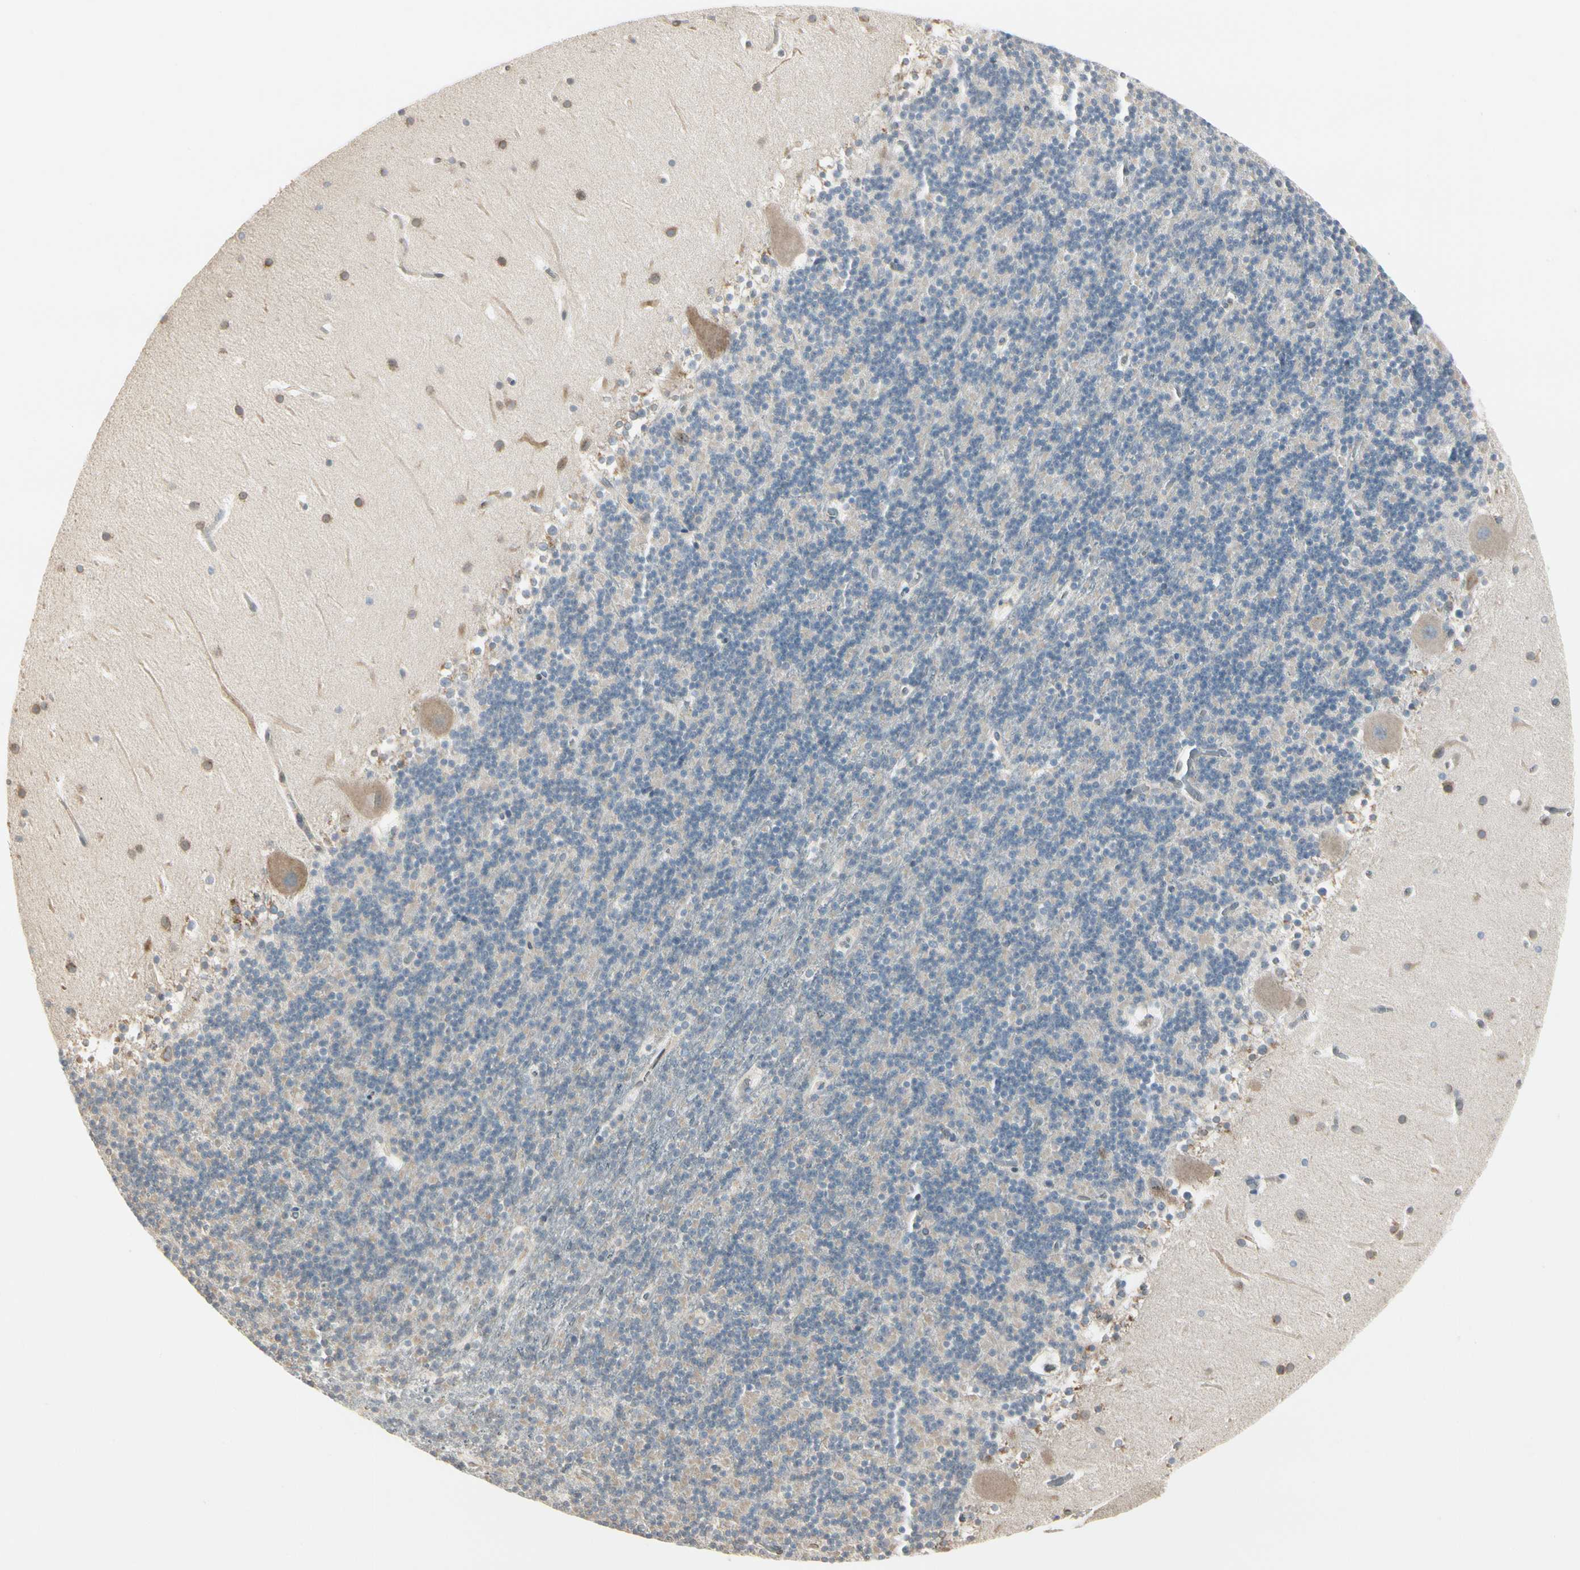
{"staining": {"intensity": "negative", "quantity": "none", "location": "none"}, "tissue": "cerebellum", "cell_type": "Cells in granular layer", "image_type": "normal", "snomed": [{"axis": "morphology", "description": "Normal tissue, NOS"}, {"axis": "topography", "description": "Cerebellum"}], "caption": "A high-resolution micrograph shows IHC staining of unremarkable cerebellum, which exhibits no significant staining in cells in granular layer. (Brightfield microscopy of DAB (3,3'-diaminobenzidine) IHC at high magnification).", "gene": "NUCB2", "patient": {"sex": "male", "age": 45}}